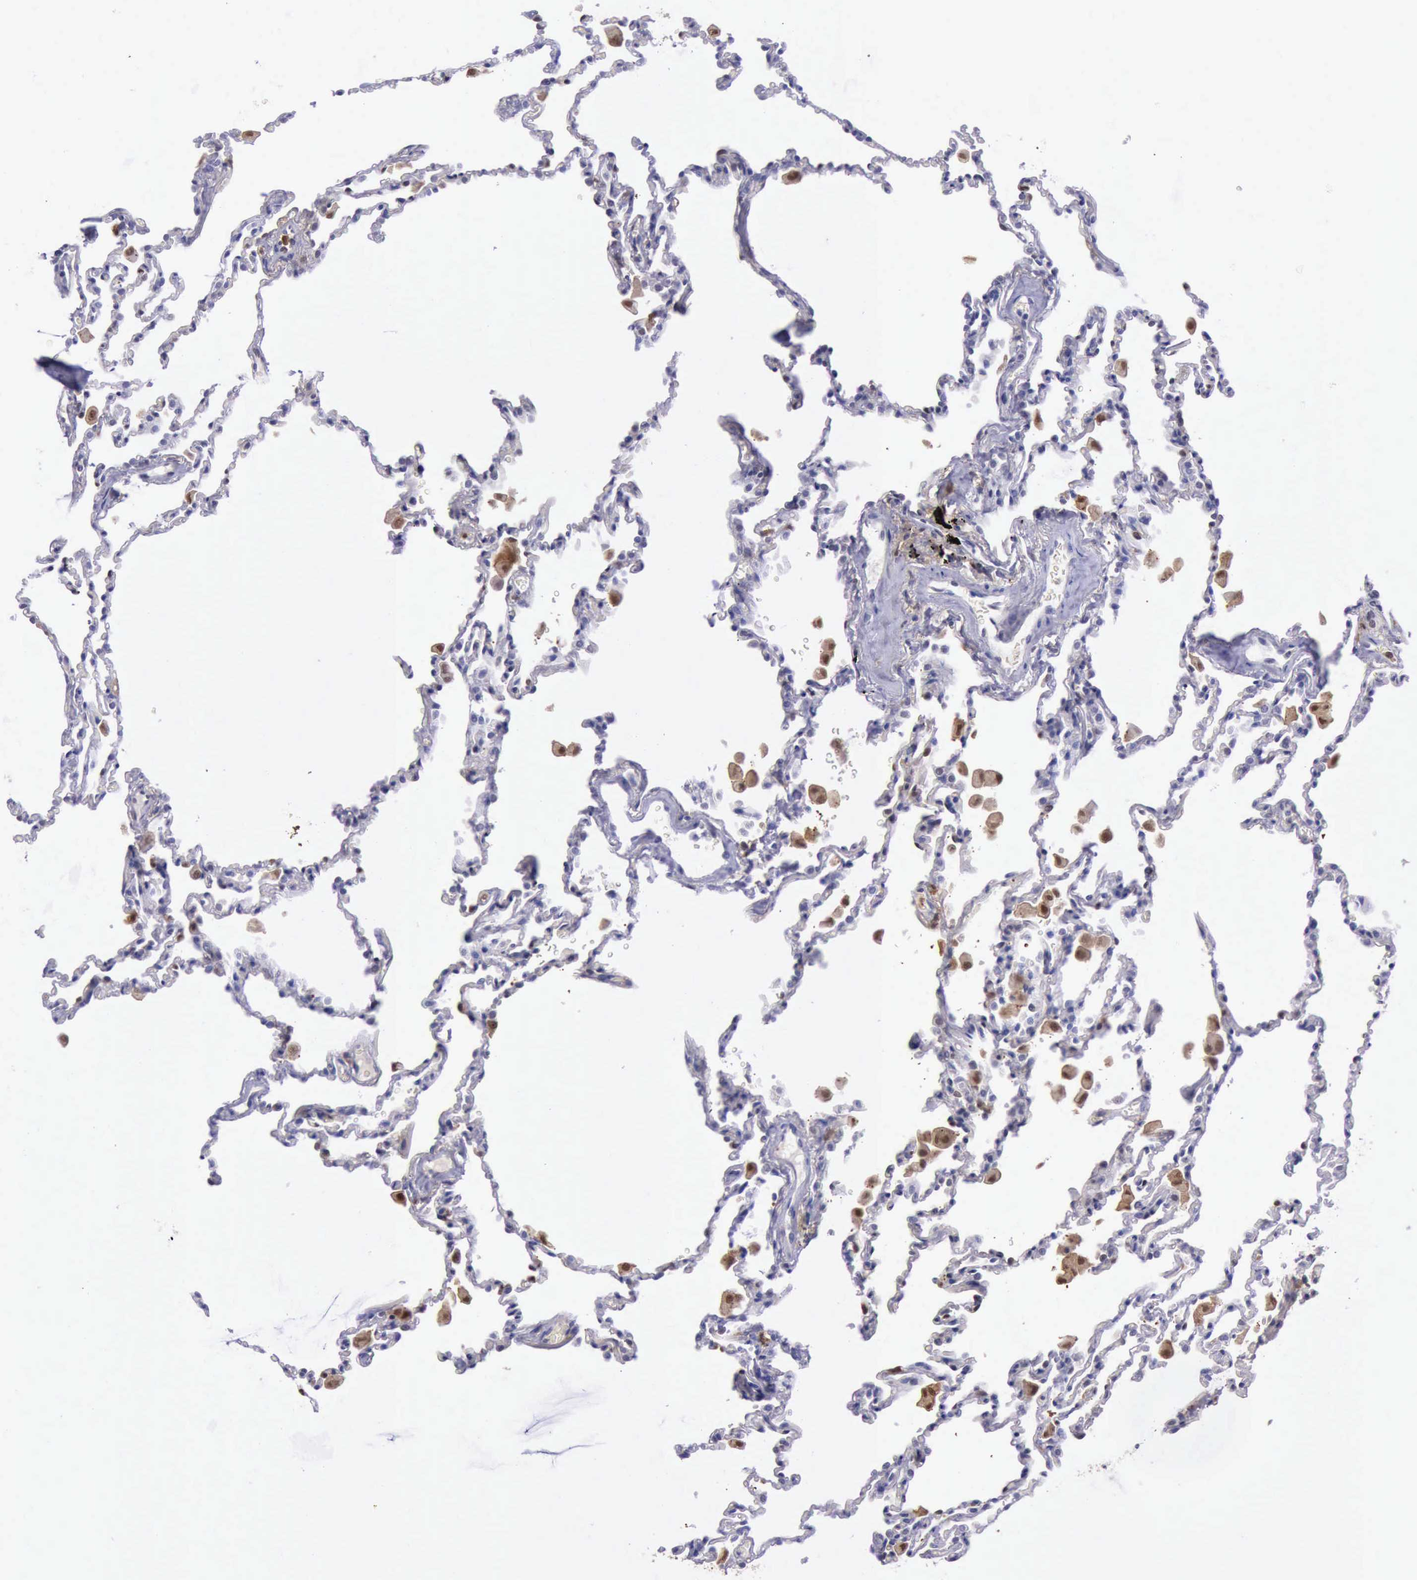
{"staining": {"intensity": "negative", "quantity": "none", "location": "none"}, "tissue": "lung", "cell_type": "Alveolar cells", "image_type": "normal", "snomed": [{"axis": "morphology", "description": "Normal tissue, NOS"}, {"axis": "topography", "description": "Lung"}], "caption": "Human lung stained for a protein using immunohistochemistry shows no positivity in alveolar cells.", "gene": "TYMP", "patient": {"sex": "male", "age": 59}}